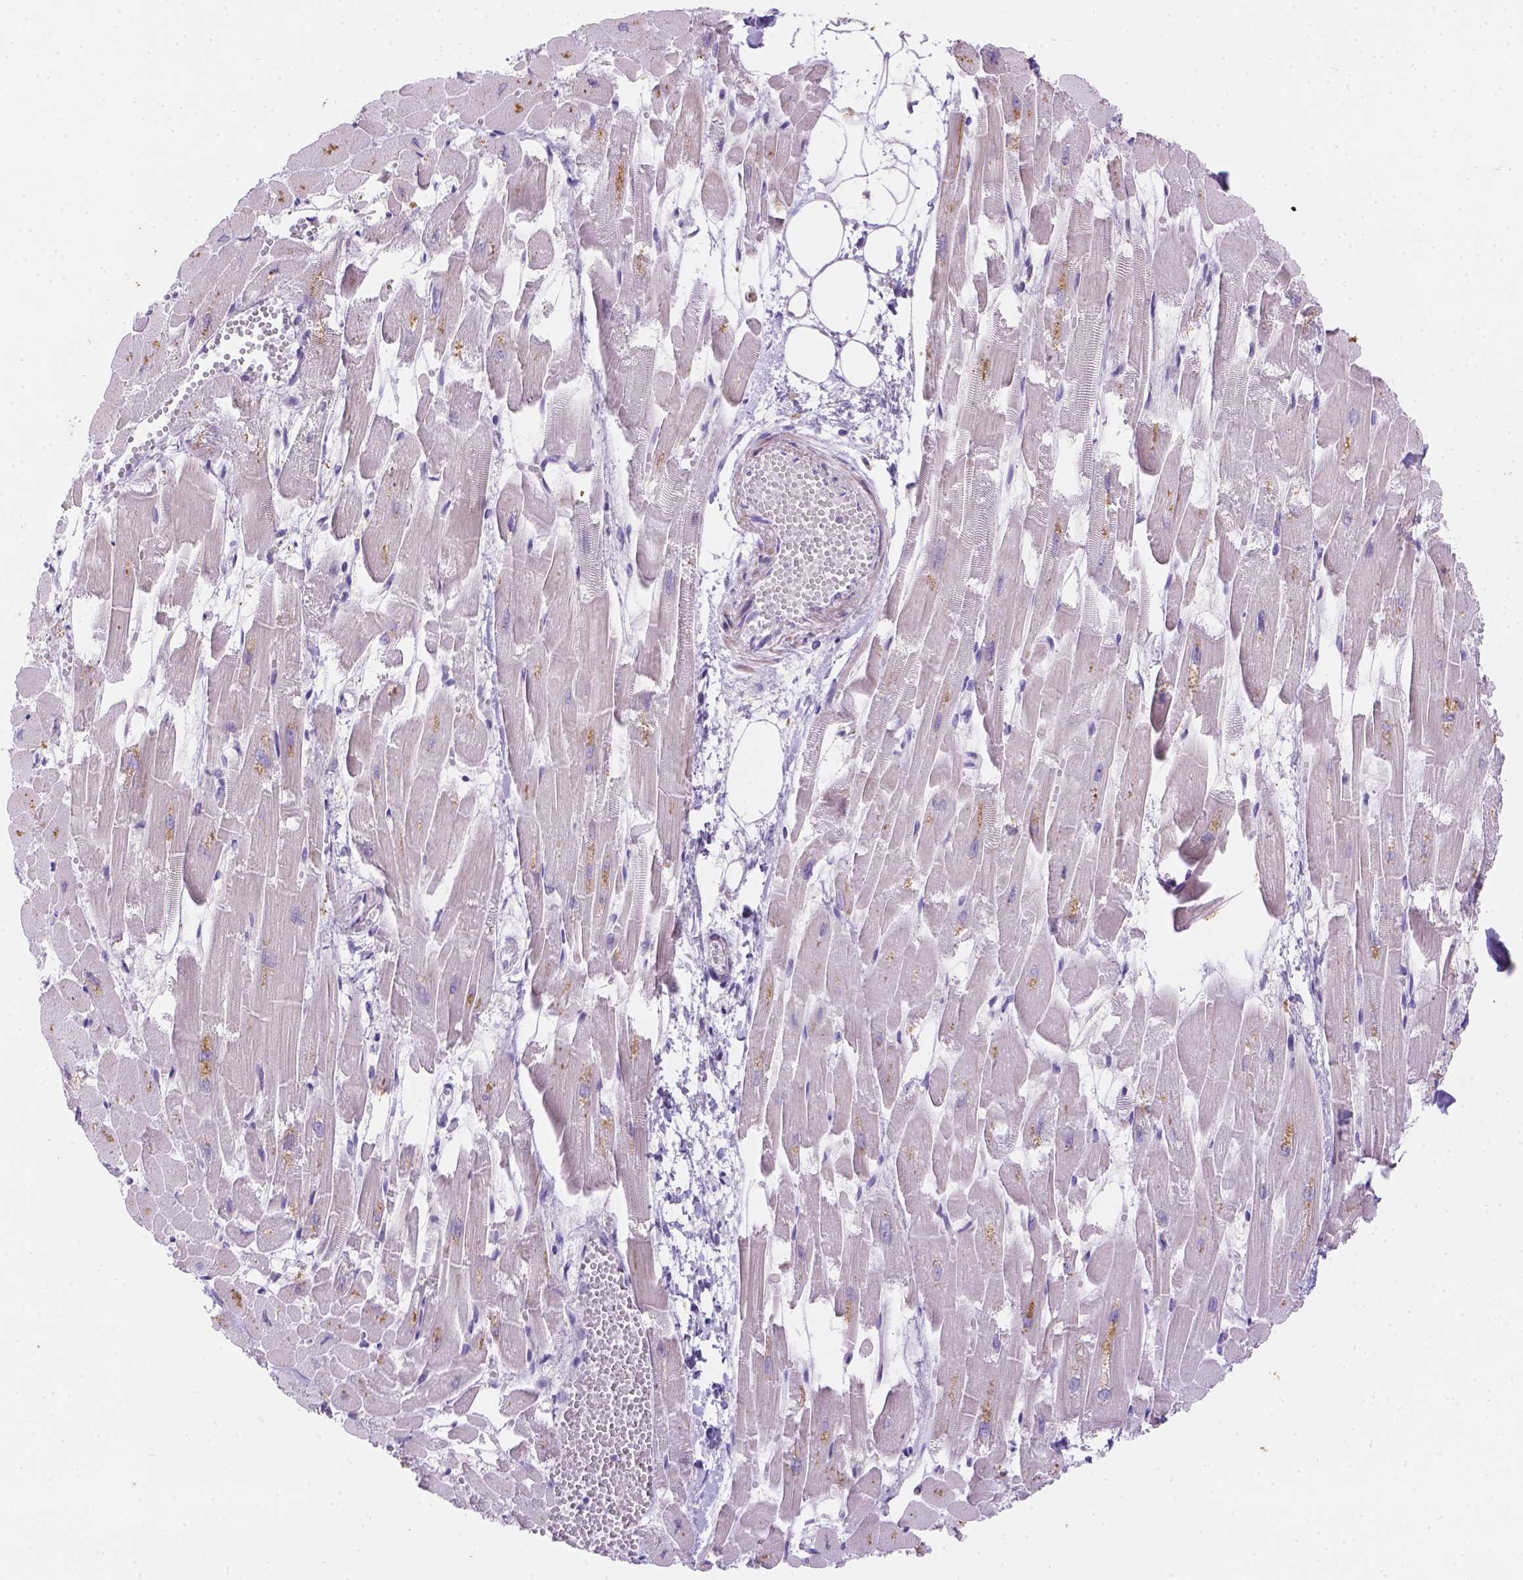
{"staining": {"intensity": "negative", "quantity": "none", "location": "none"}, "tissue": "heart muscle", "cell_type": "Cardiomyocytes", "image_type": "normal", "snomed": [{"axis": "morphology", "description": "Normal tissue, NOS"}, {"axis": "topography", "description": "Heart"}], "caption": "An image of human heart muscle is negative for staining in cardiomyocytes.", "gene": "DMWD", "patient": {"sex": "female", "age": 52}}